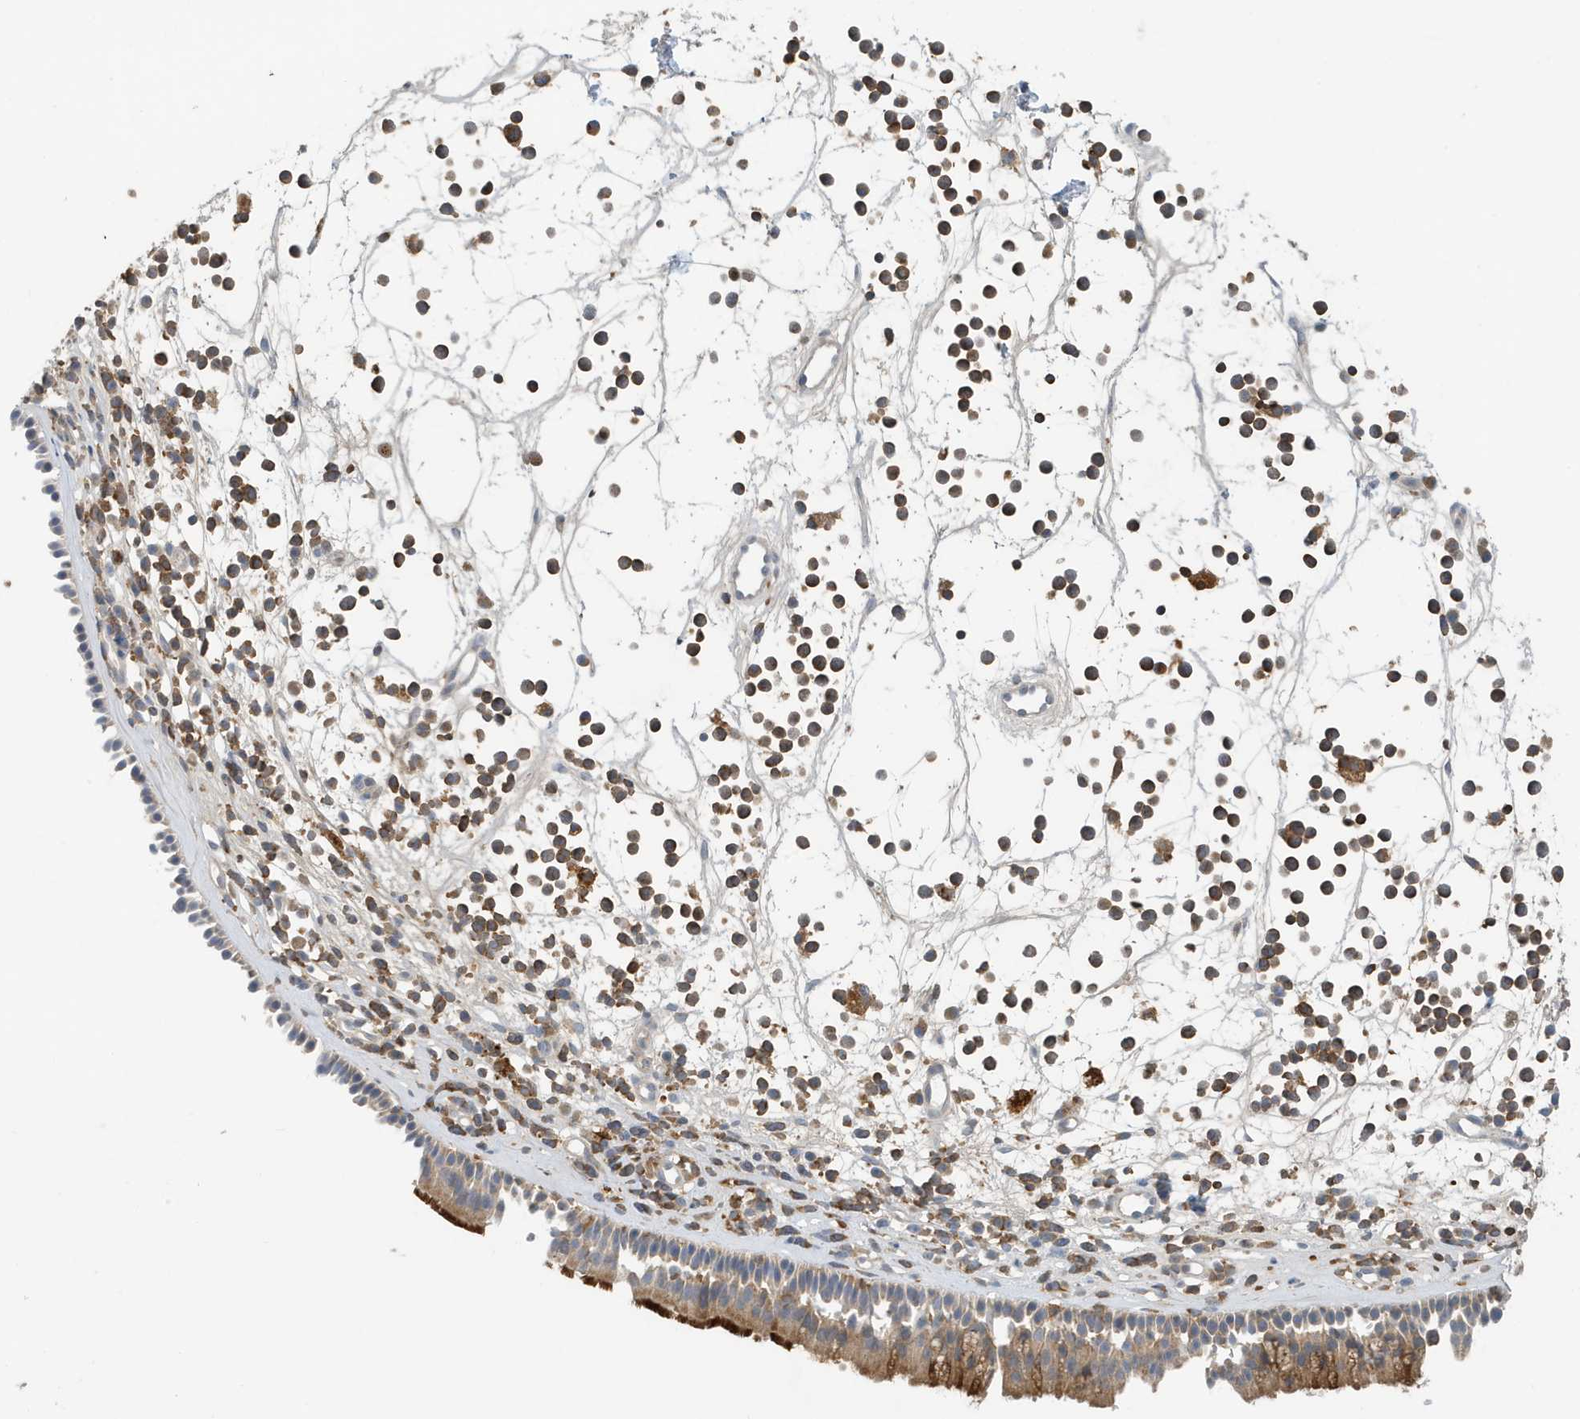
{"staining": {"intensity": "moderate", "quantity": "25%-75%", "location": "cytoplasmic/membranous"}, "tissue": "nasopharynx", "cell_type": "Respiratory epithelial cells", "image_type": "normal", "snomed": [{"axis": "morphology", "description": "Normal tissue, NOS"}, {"axis": "morphology", "description": "Inflammation, NOS"}, {"axis": "morphology", "description": "Malignant melanoma, Metastatic site"}, {"axis": "topography", "description": "Nasopharynx"}], "caption": "Human nasopharynx stained with a brown dye demonstrates moderate cytoplasmic/membranous positive expression in approximately 25%-75% of respiratory epithelial cells.", "gene": "NSUN3", "patient": {"sex": "male", "age": 70}}